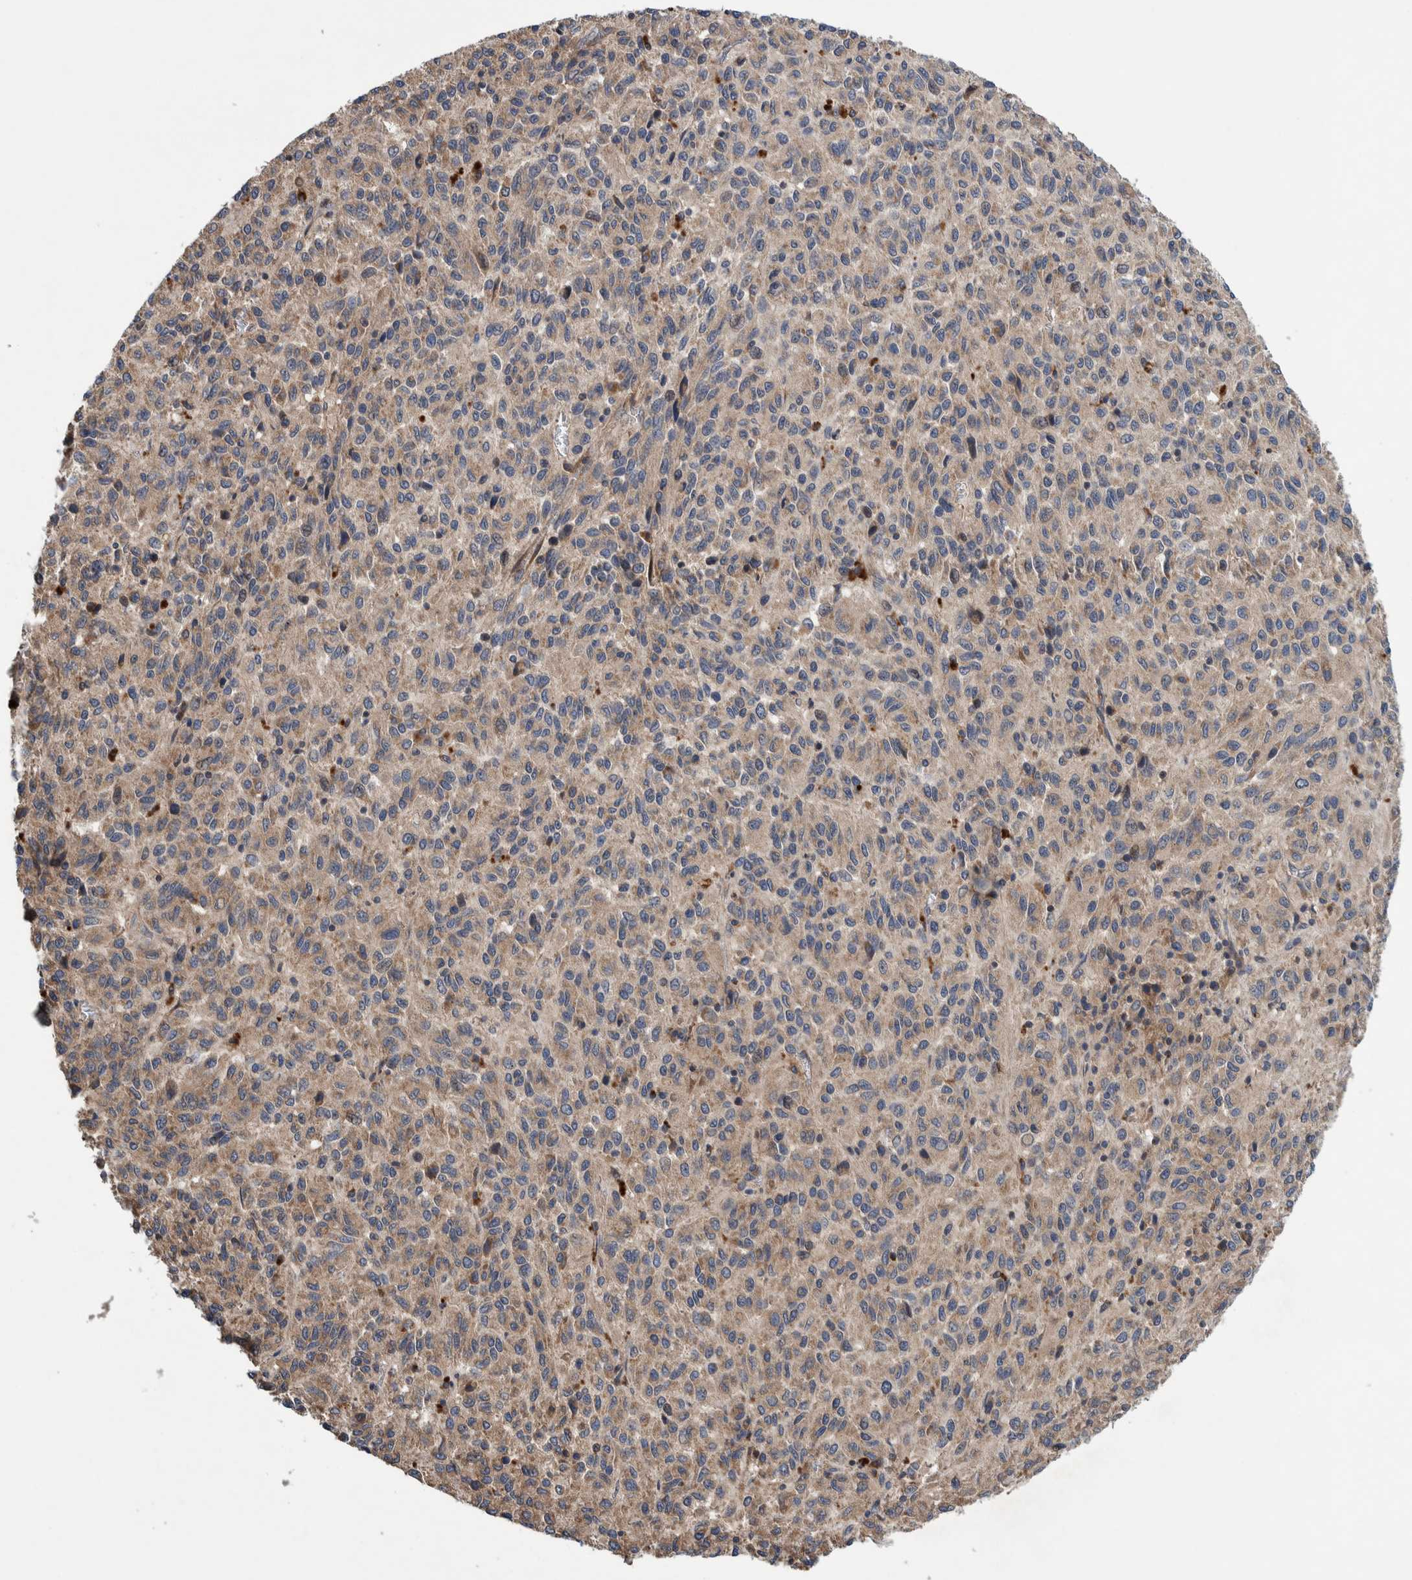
{"staining": {"intensity": "weak", "quantity": ">75%", "location": "cytoplasmic/membranous"}, "tissue": "melanoma", "cell_type": "Tumor cells", "image_type": "cancer", "snomed": [{"axis": "morphology", "description": "Malignant melanoma, Metastatic site"}, {"axis": "topography", "description": "Lung"}], "caption": "Immunohistochemistry micrograph of neoplastic tissue: human melanoma stained using immunohistochemistry reveals low levels of weak protein expression localized specifically in the cytoplasmic/membranous of tumor cells, appearing as a cytoplasmic/membranous brown color.", "gene": "PIK3R6", "patient": {"sex": "male", "age": 64}}